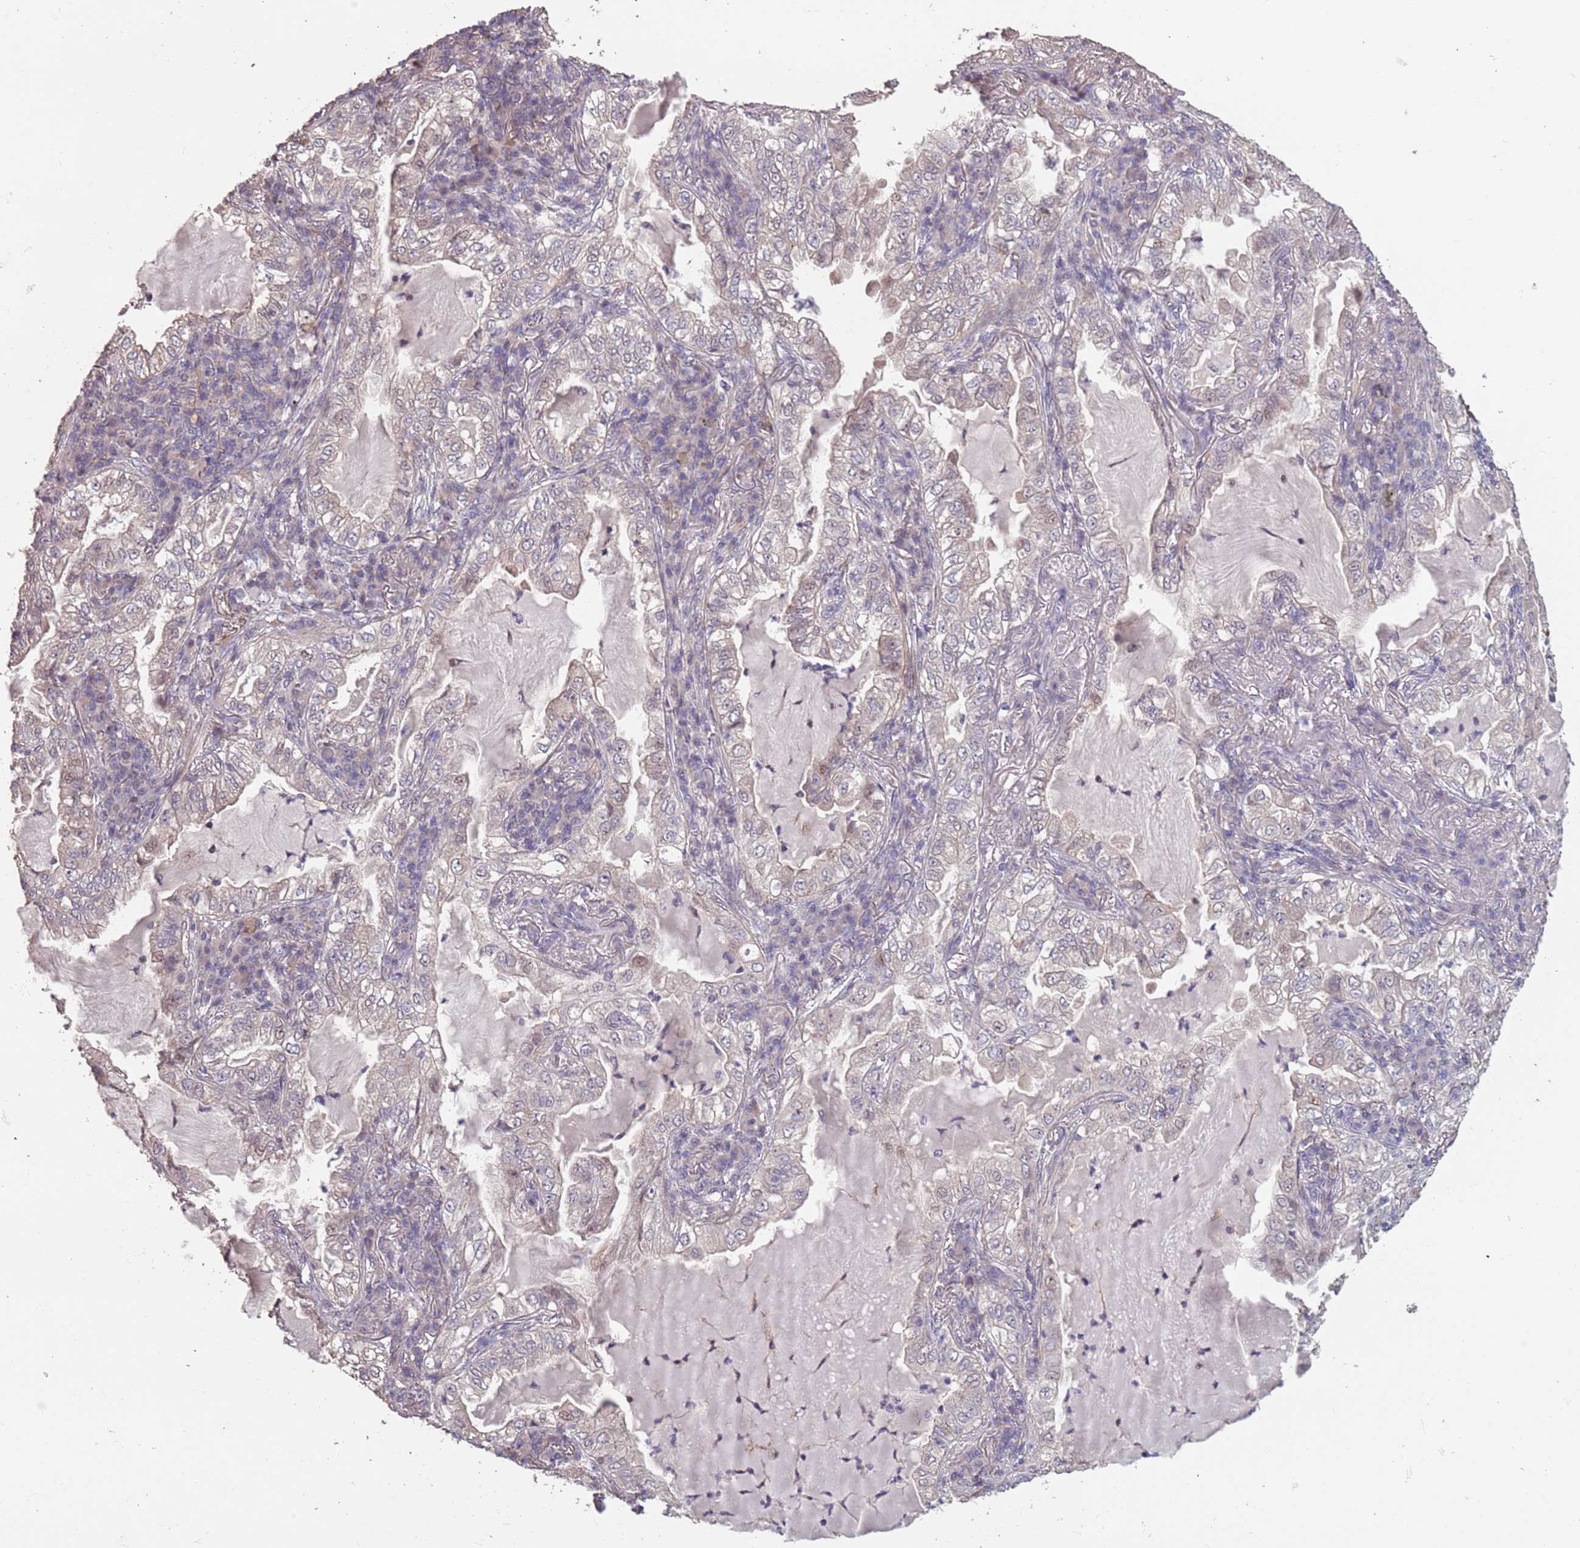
{"staining": {"intensity": "negative", "quantity": "none", "location": "none"}, "tissue": "lung cancer", "cell_type": "Tumor cells", "image_type": "cancer", "snomed": [{"axis": "morphology", "description": "Adenocarcinoma, NOS"}, {"axis": "topography", "description": "Lung"}], "caption": "Immunohistochemistry of lung cancer demonstrates no staining in tumor cells.", "gene": "MBD3L1", "patient": {"sex": "female", "age": 73}}